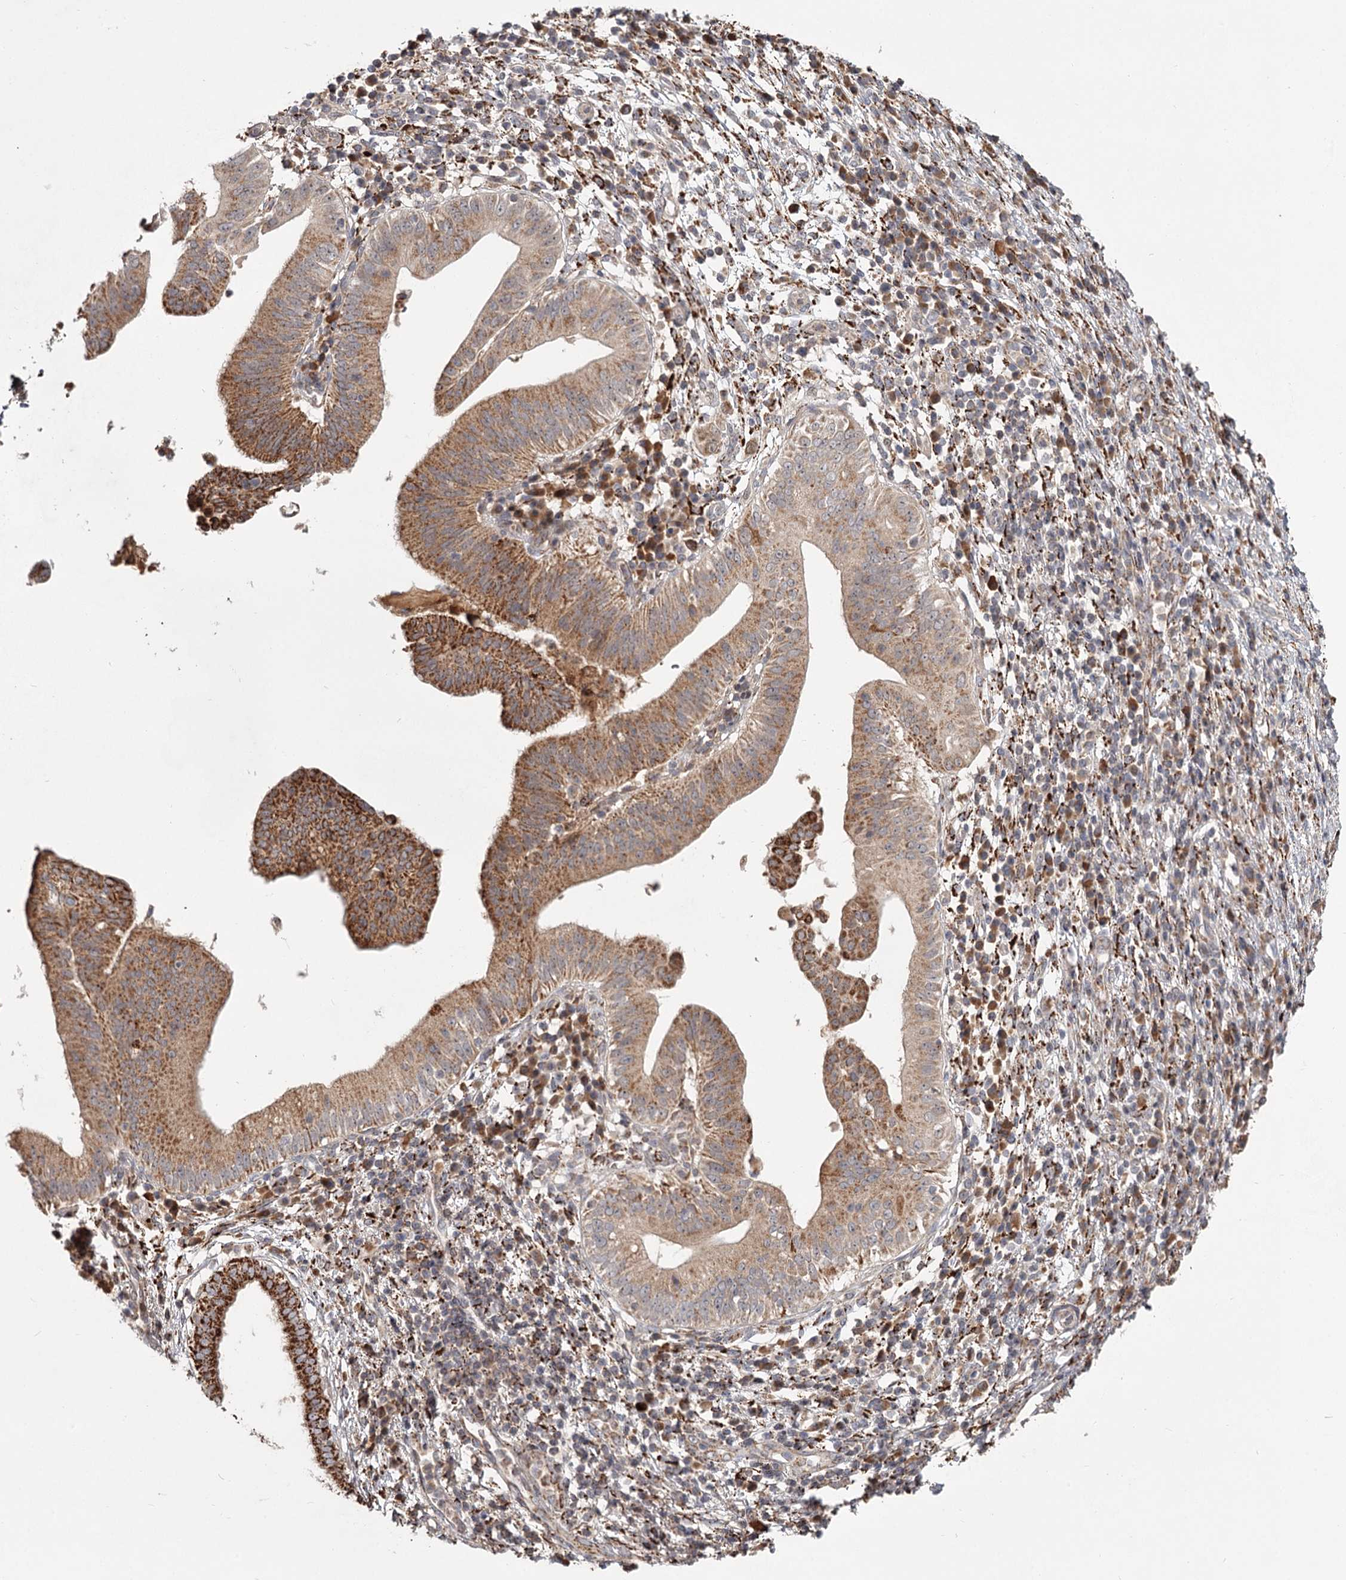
{"staining": {"intensity": "moderate", "quantity": ">75%", "location": "cytoplasmic/membranous"}, "tissue": "pancreatic cancer", "cell_type": "Tumor cells", "image_type": "cancer", "snomed": [{"axis": "morphology", "description": "Adenocarcinoma, NOS"}, {"axis": "topography", "description": "Pancreas"}], "caption": "Immunohistochemical staining of human pancreatic cancer exhibits medium levels of moderate cytoplasmic/membranous protein expression in about >75% of tumor cells.", "gene": "CDC123", "patient": {"sex": "male", "age": 68}}